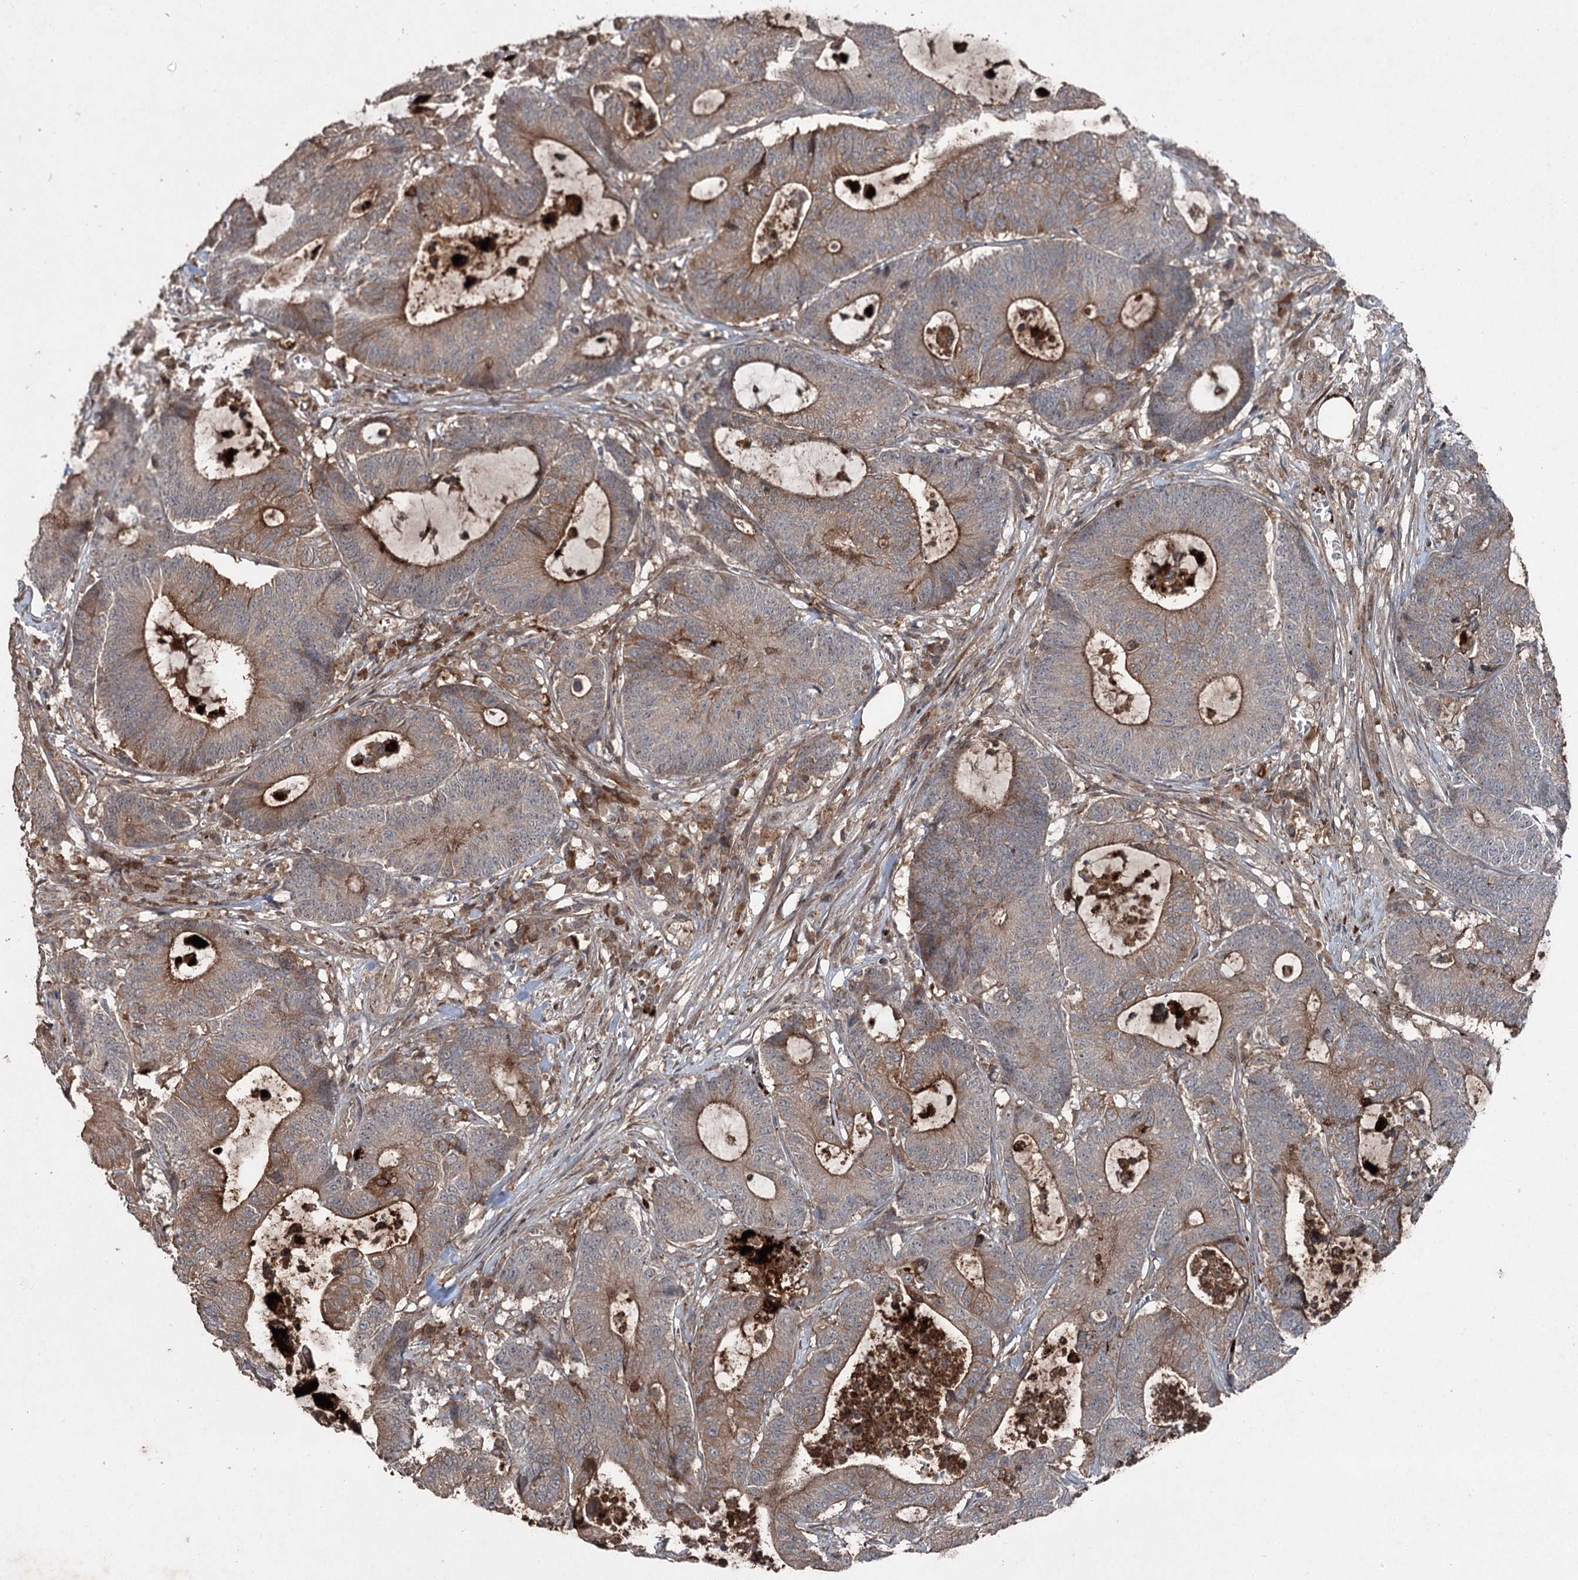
{"staining": {"intensity": "moderate", "quantity": ">75%", "location": "cytoplasmic/membranous"}, "tissue": "colorectal cancer", "cell_type": "Tumor cells", "image_type": "cancer", "snomed": [{"axis": "morphology", "description": "Adenocarcinoma, NOS"}, {"axis": "topography", "description": "Colon"}], "caption": "IHC (DAB) staining of colorectal cancer exhibits moderate cytoplasmic/membranous protein positivity in approximately >75% of tumor cells. (Brightfield microscopy of DAB IHC at high magnification).", "gene": "MAPK8IP2", "patient": {"sex": "female", "age": 84}}